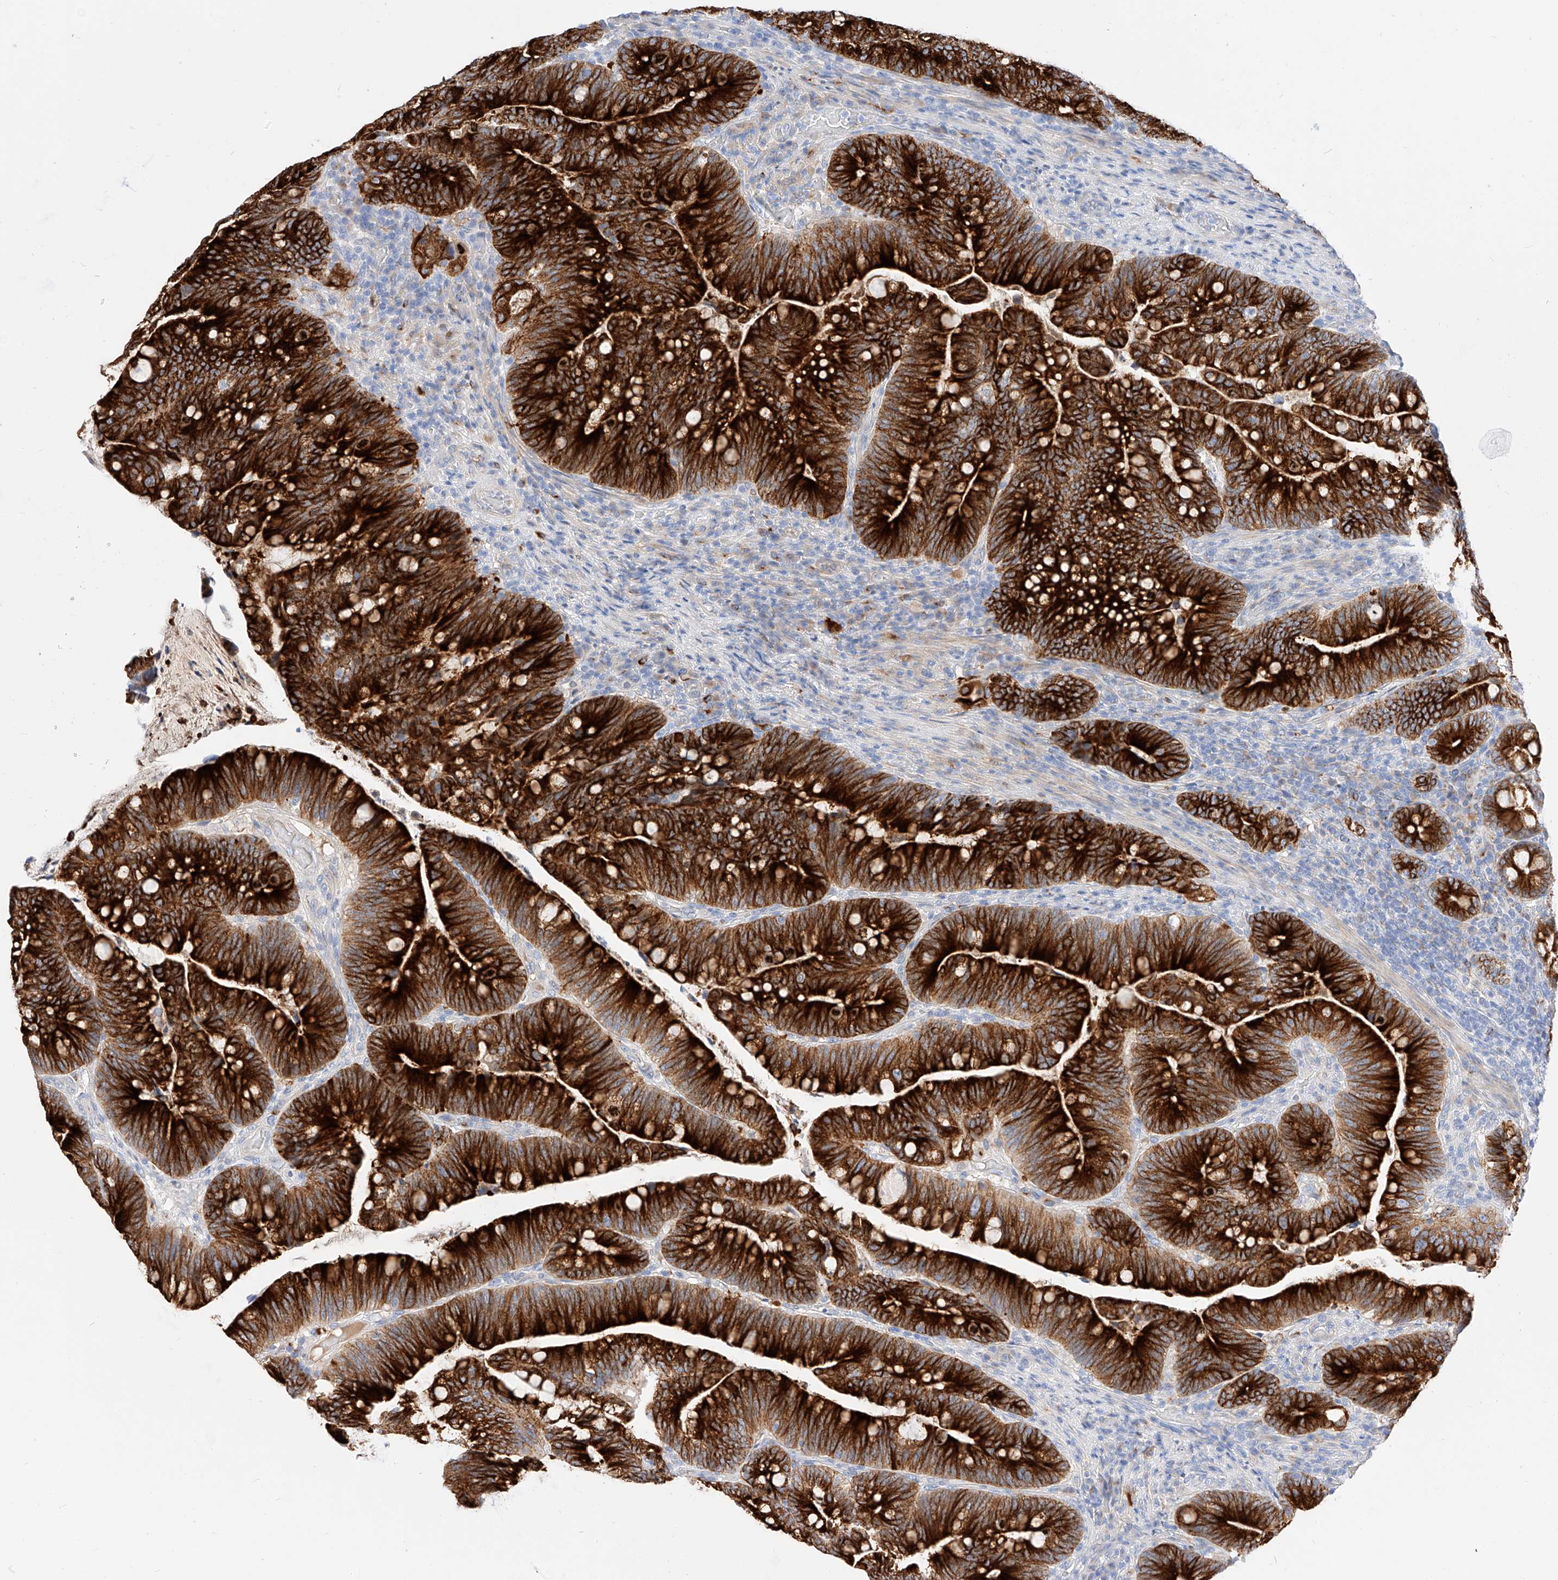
{"staining": {"intensity": "strong", "quantity": ">75%", "location": "cytoplasmic/membranous"}, "tissue": "colorectal cancer", "cell_type": "Tumor cells", "image_type": "cancer", "snomed": [{"axis": "morphology", "description": "Adenocarcinoma, NOS"}, {"axis": "topography", "description": "Colon"}], "caption": "Immunohistochemical staining of adenocarcinoma (colorectal) demonstrates high levels of strong cytoplasmic/membranous positivity in about >75% of tumor cells.", "gene": "MAP7", "patient": {"sex": "female", "age": 66}}